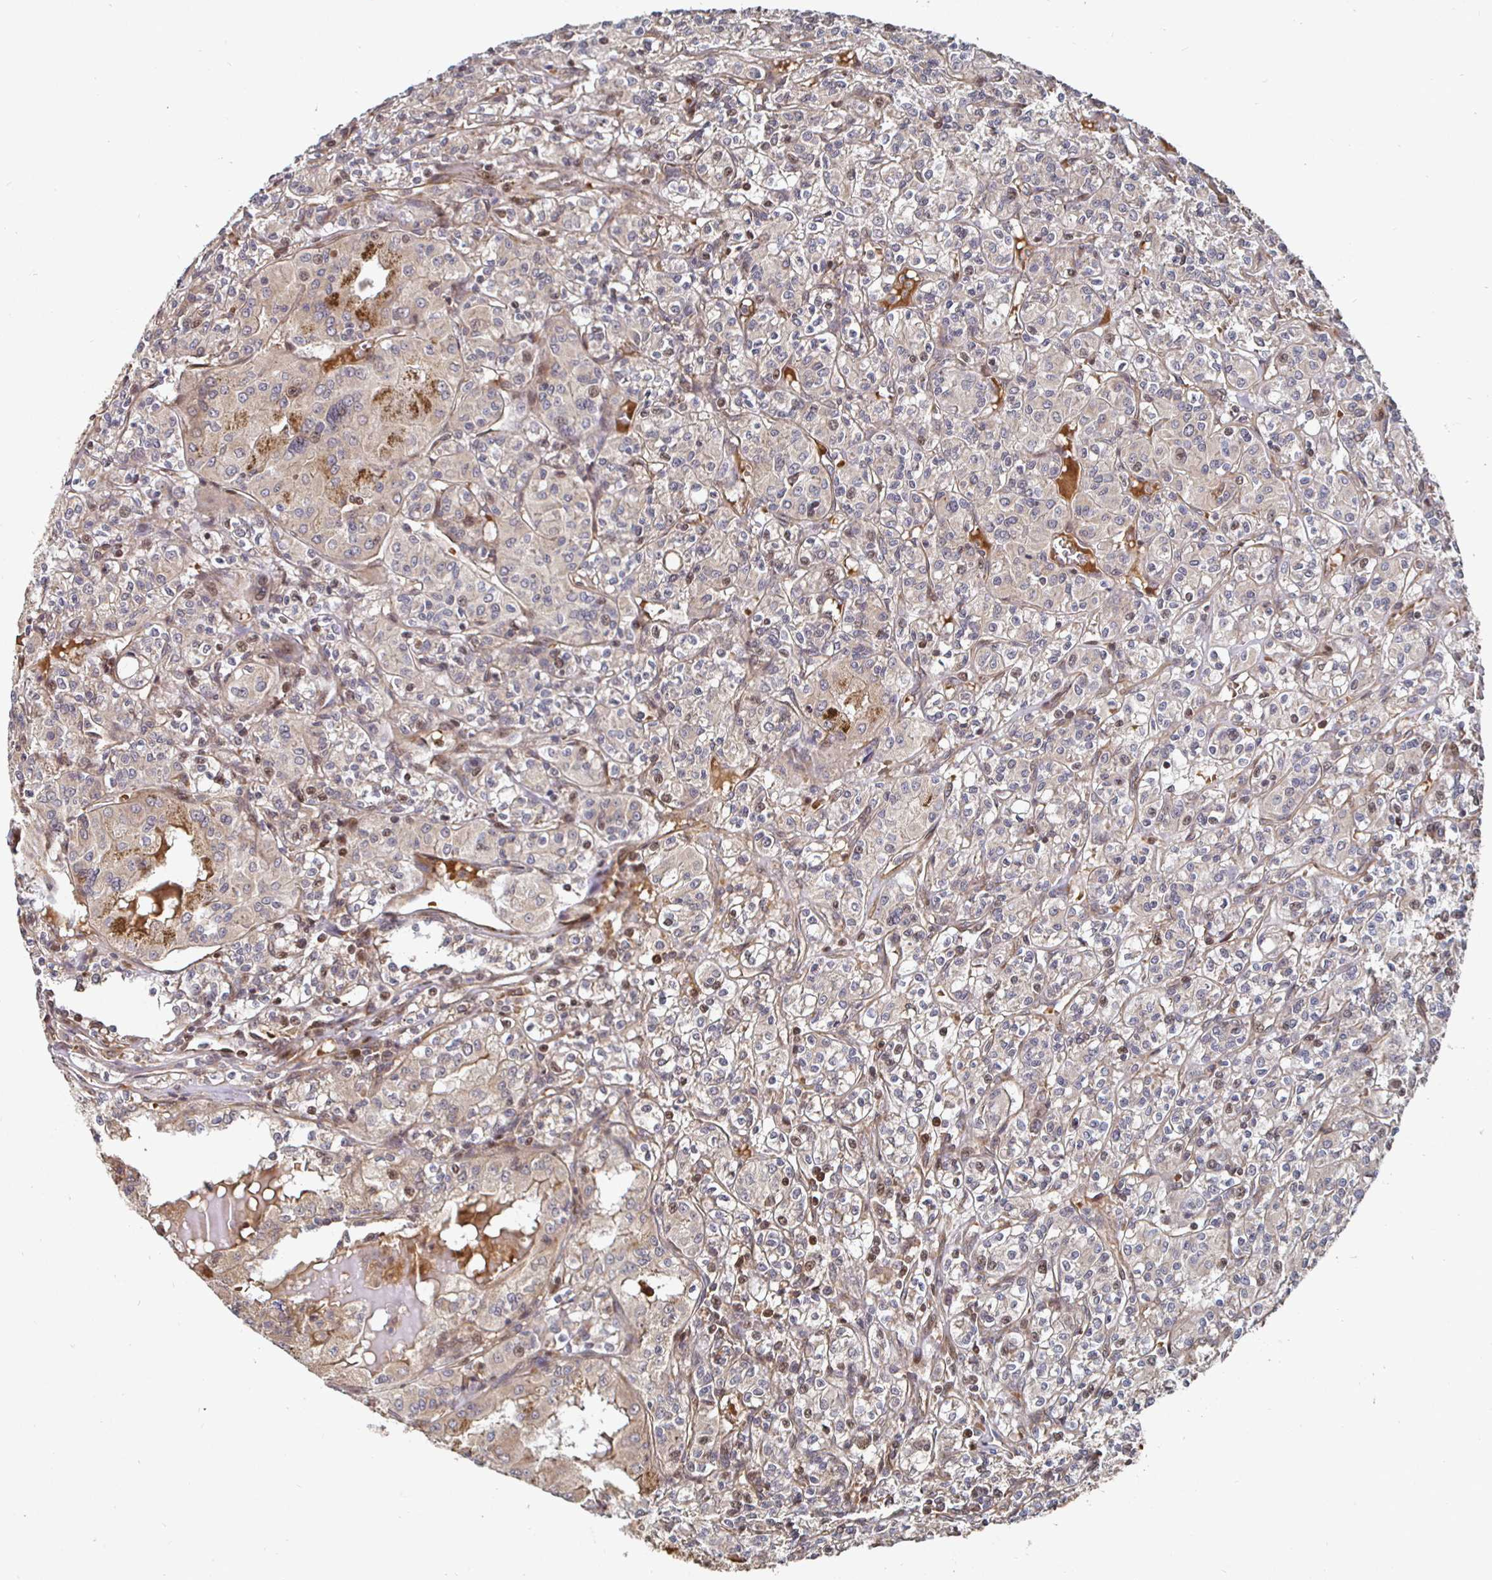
{"staining": {"intensity": "moderate", "quantity": "25%-75%", "location": "cytoplasmic/membranous"}, "tissue": "renal cancer", "cell_type": "Tumor cells", "image_type": "cancer", "snomed": [{"axis": "morphology", "description": "Adenocarcinoma, NOS"}, {"axis": "topography", "description": "Kidney"}], "caption": "High-magnification brightfield microscopy of renal cancer stained with DAB (brown) and counterstained with hematoxylin (blue). tumor cells exhibit moderate cytoplasmic/membranous positivity is appreciated in approximately25%-75% of cells.", "gene": "TBKBP1", "patient": {"sex": "male", "age": 36}}